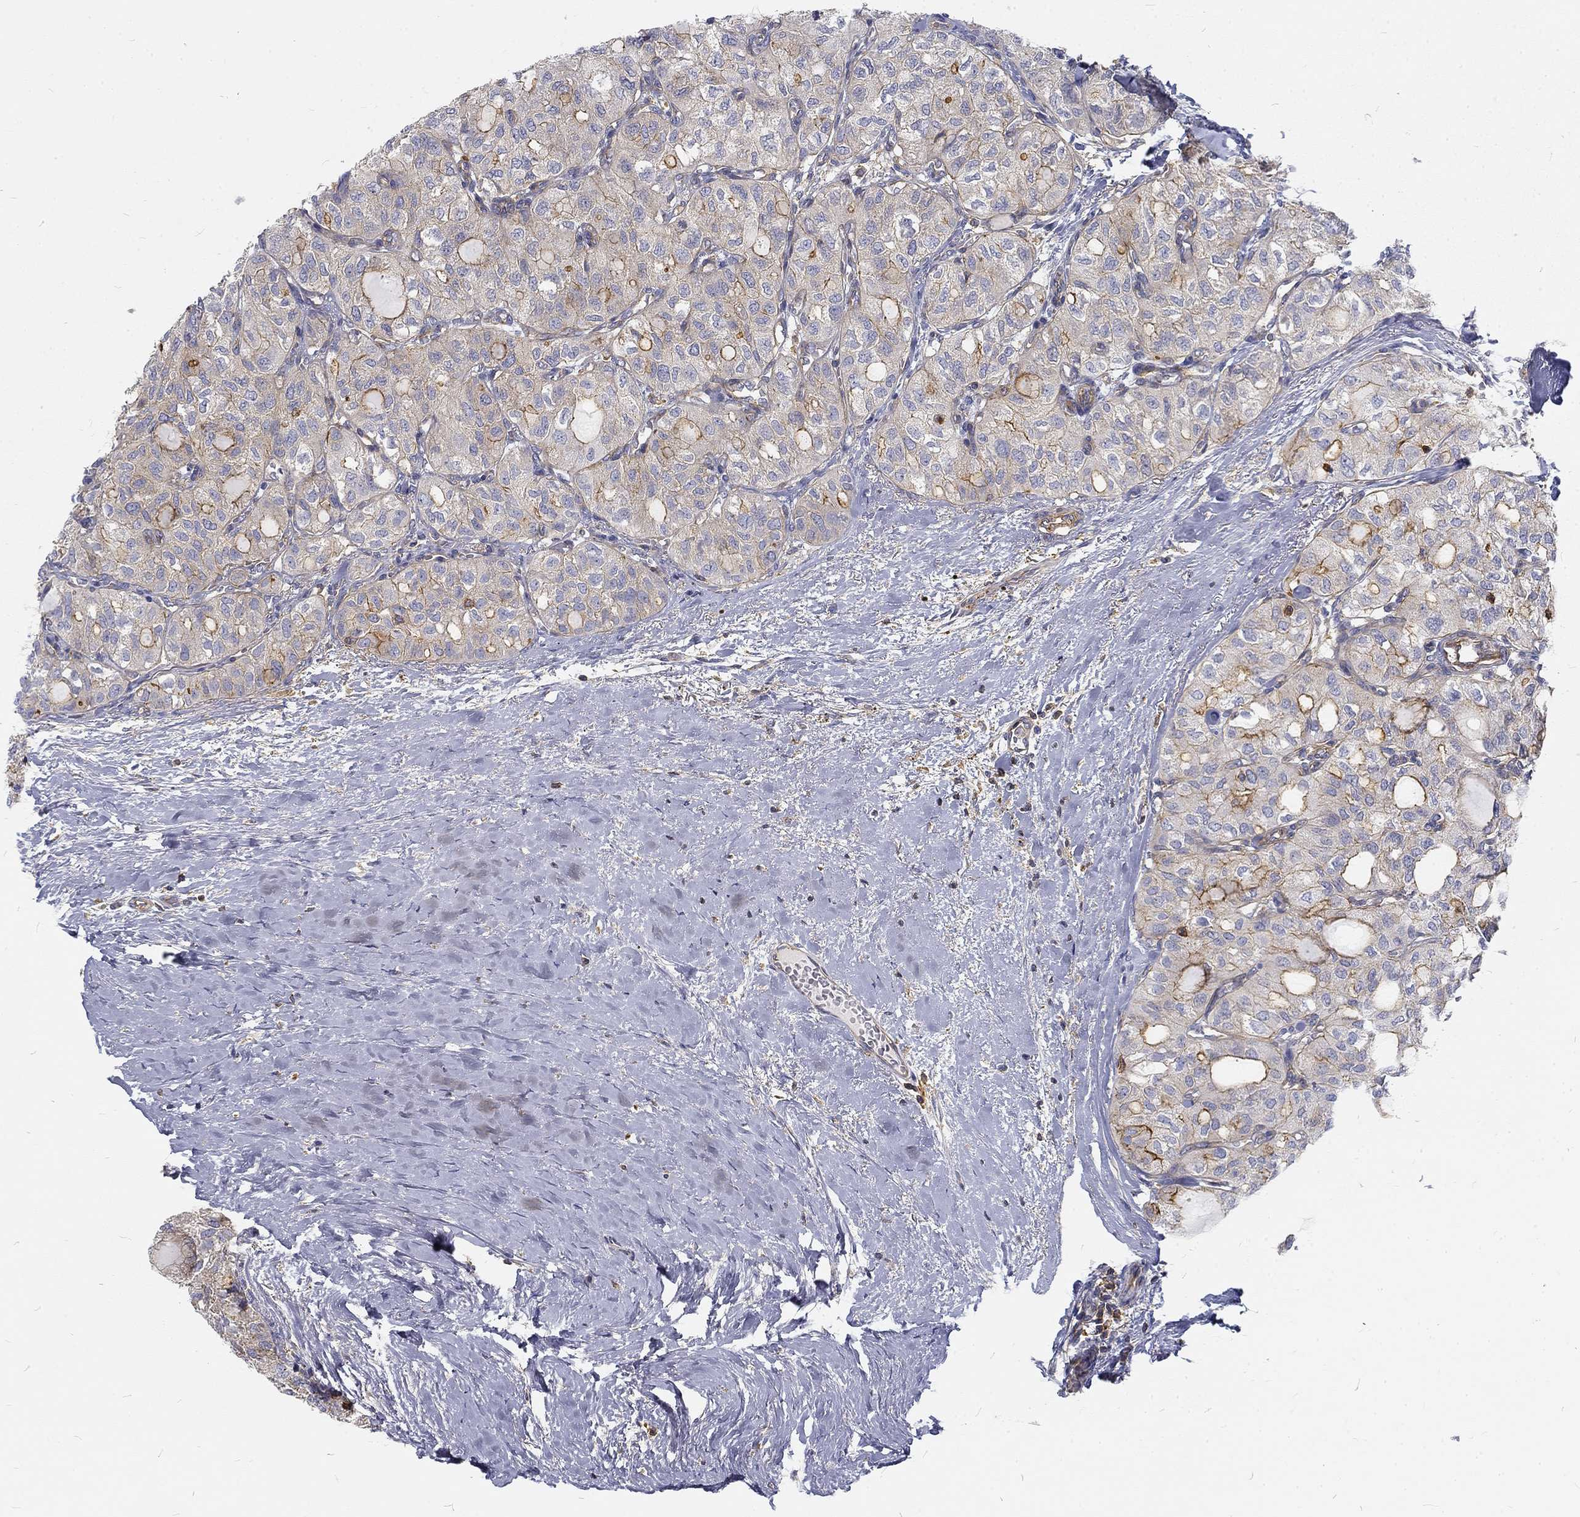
{"staining": {"intensity": "moderate", "quantity": "<25%", "location": "cytoplasmic/membranous"}, "tissue": "thyroid cancer", "cell_type": "Tumor cells", "image_type": "cancer", "snomed": [{"axis": "morphology", "description": "Follicular adenoma carcinoma, NOS"}, {"axis": "topography", "description": "Thyroid gland"}], "caption": "Human follicular adenoma carcinoma (thyroid) stained for a protein (brown) displays moderate cytoplasmic/membranous positive positivity in approximately <25% of tumor cells.", "gene": "MTMR11", "patient": {"sex": "male", "age": 75}}